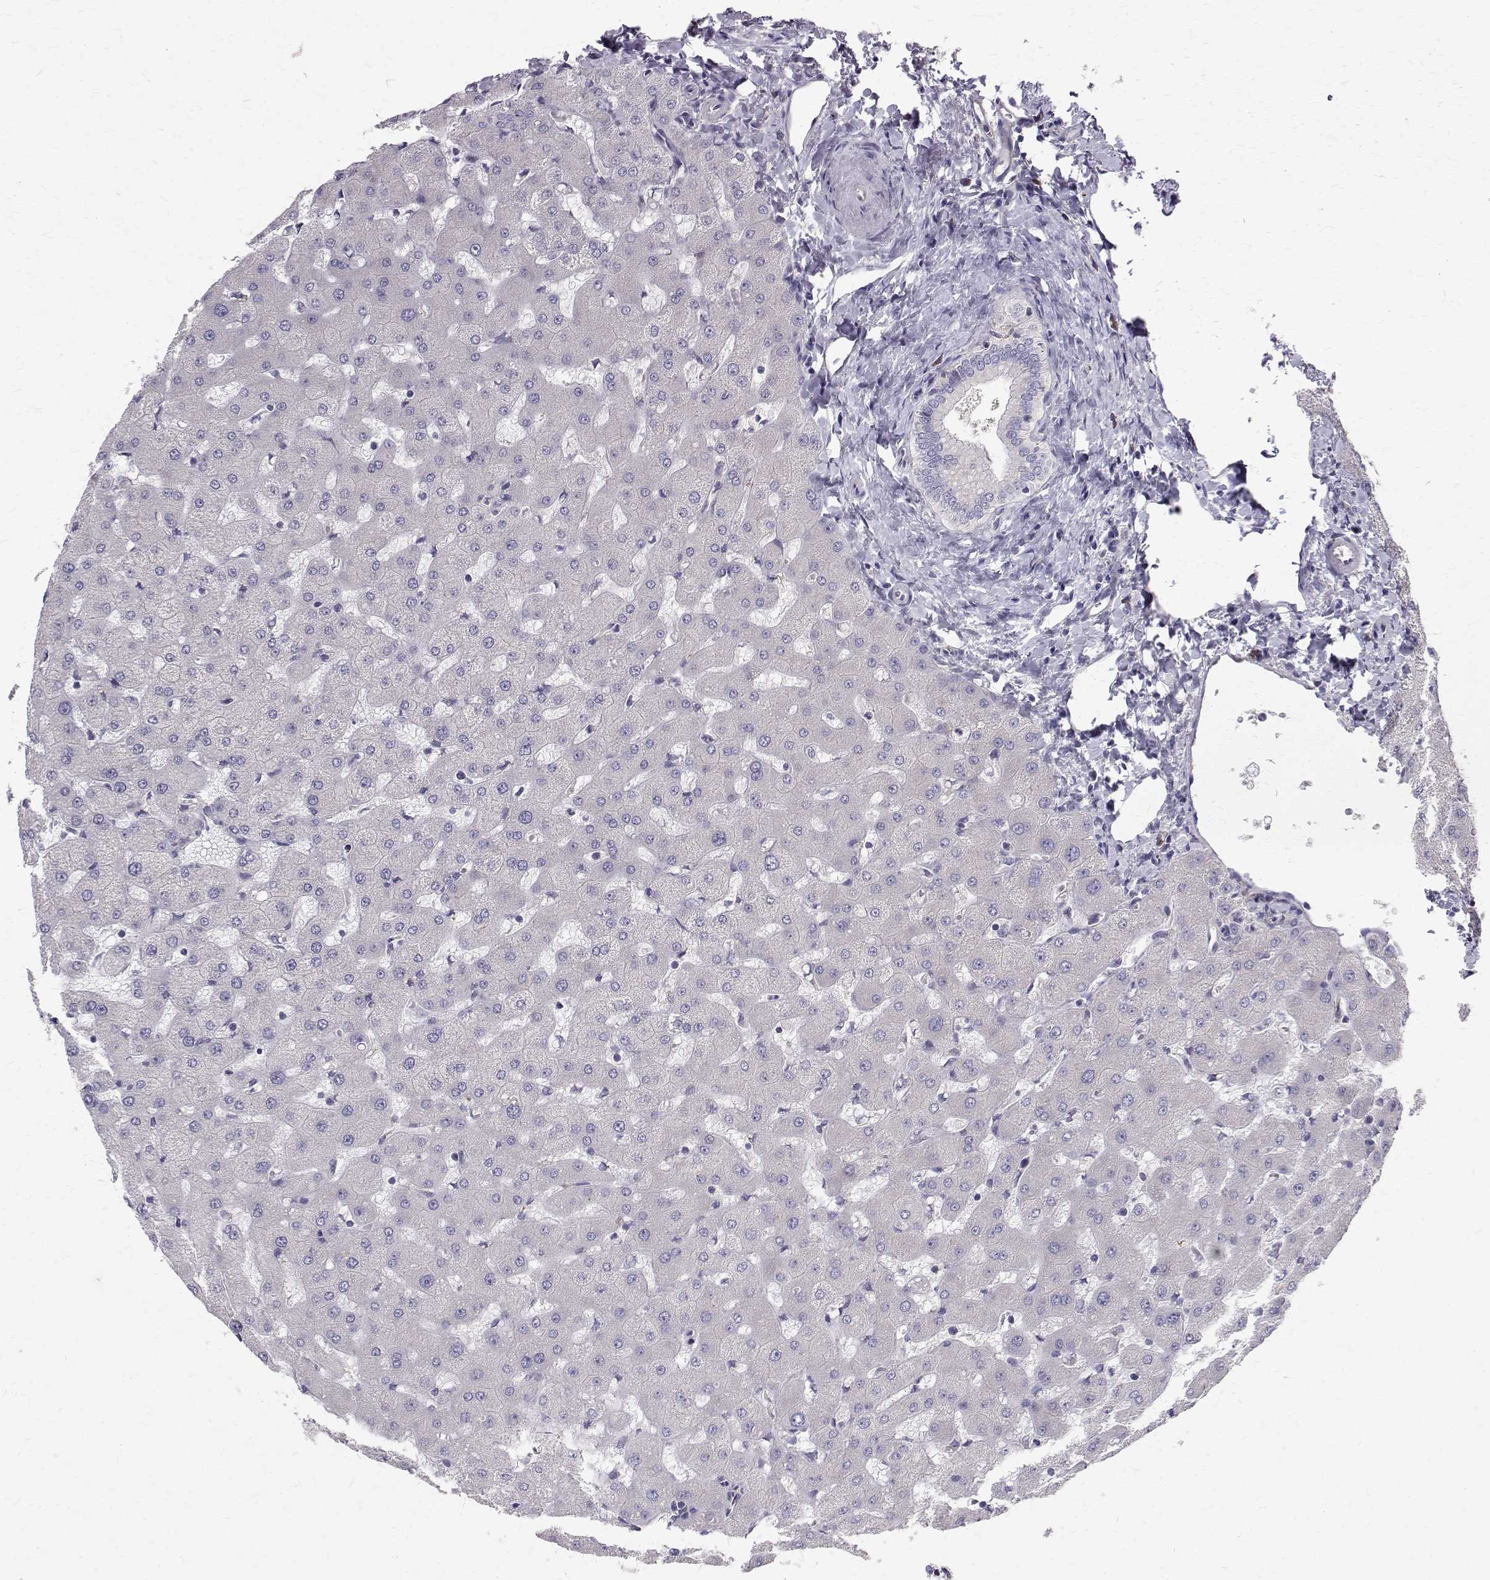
{"staining": {"intensity": "negative", "quantity": "none", "location": "none"}, "tissue": "liver", "cell_type": "Cholangiocytes", "image_type": "normal", "snomed": [{"axis": "morphology", "description": "Normal tissue, NOS"}, {"axis": "topography", "description": "Liver"}], "caption": "Histopathology image shows no significant protein expression in cholangiocytes of unremarkable liver. (Stains: DAB IHC with hematoxylin counter stain, Microscopy: brightfield microscopy at high magnification).", "gene": "ARFGAP1", "patient": {"sex": "female", "age": 63}}